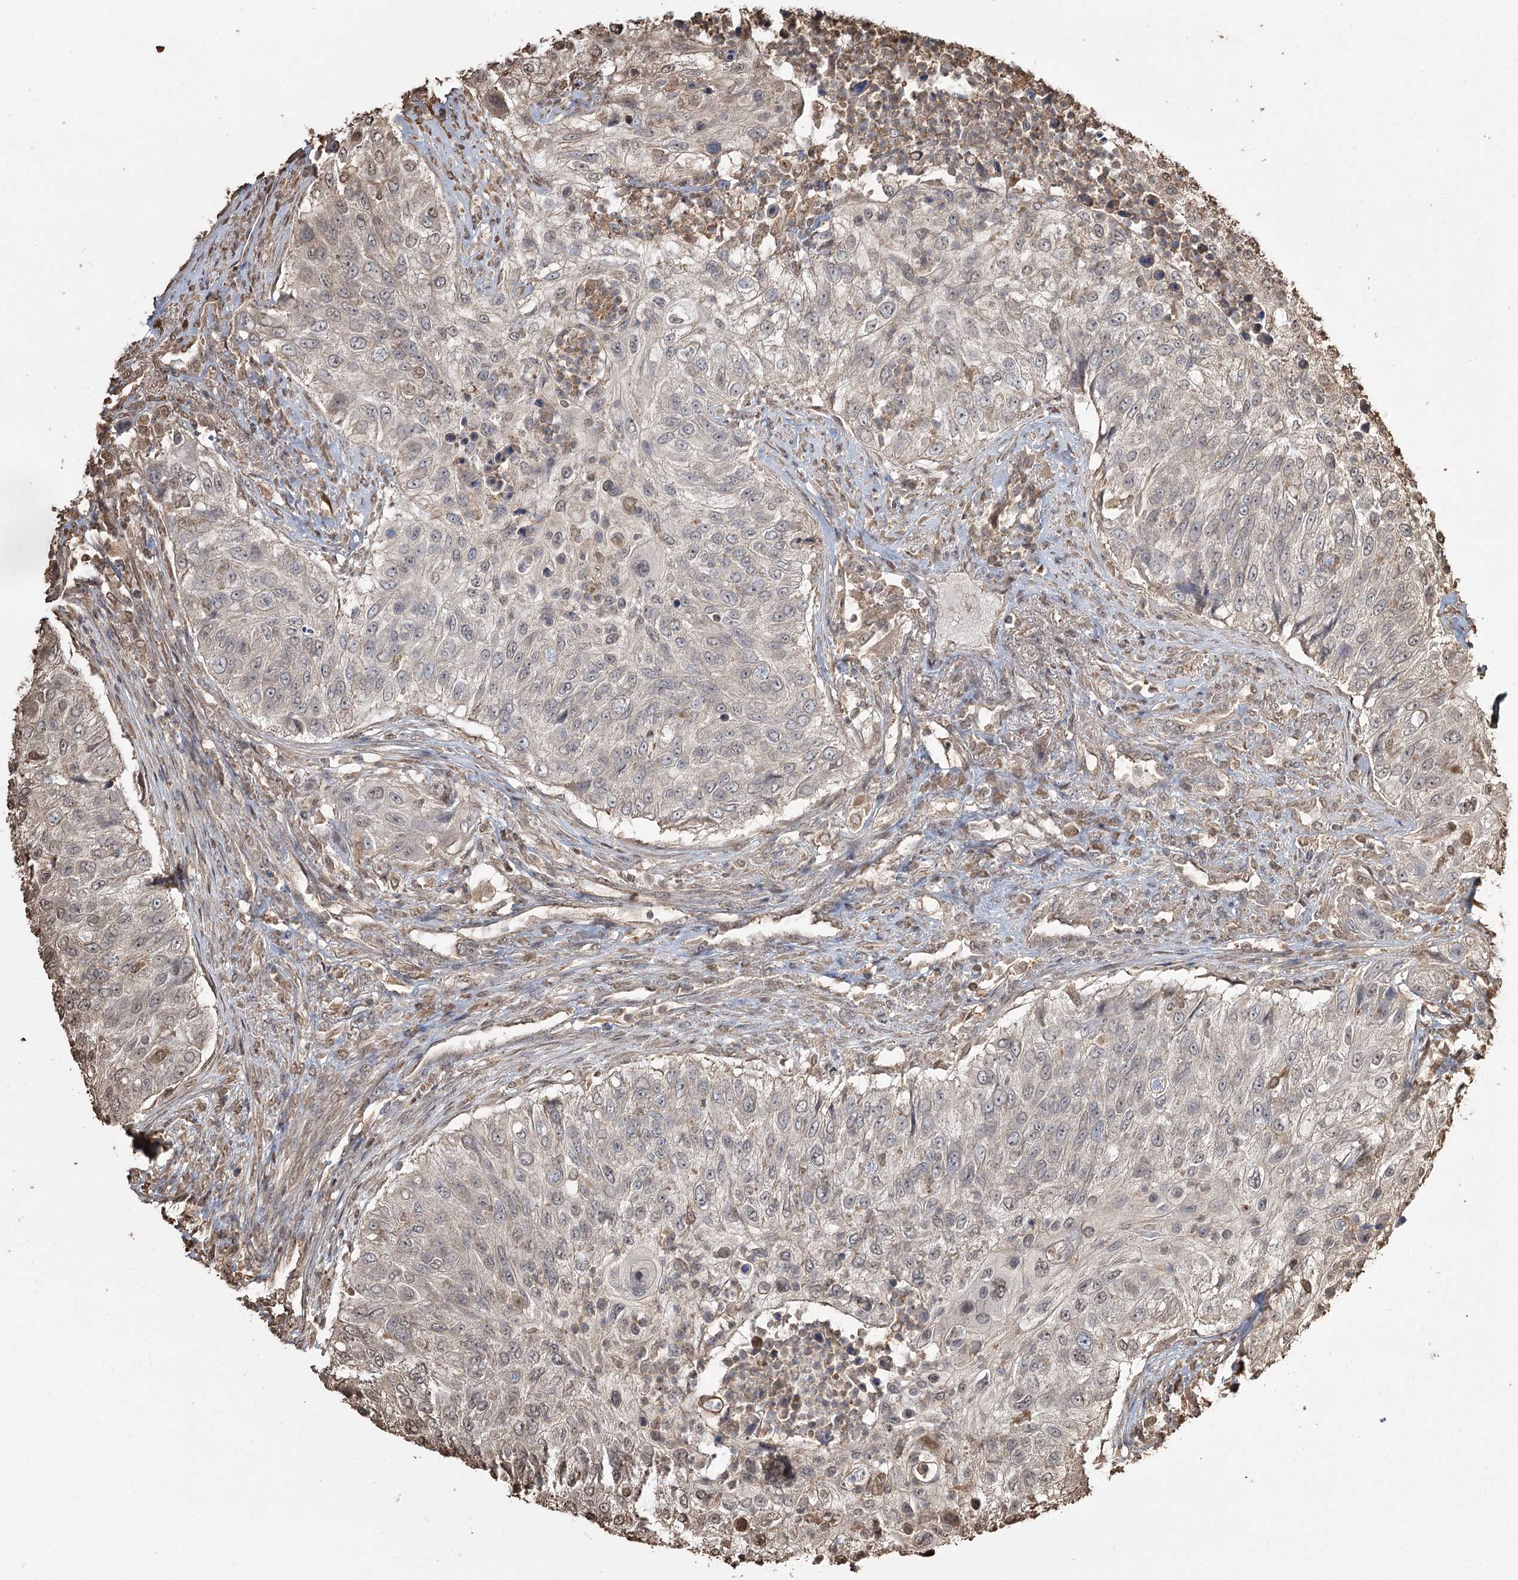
{"staining": {"intensity": "negative", "quantity": "none", "location": "none"}, "tissue": "urothelial cancer", "cell_type": "Tumor cells", "image_type": "cancer", "snomed": [{"axis": "morphology", "description": "Urothelial carcinoma, High grade"}, {"axis": "topography", "description": "Urinary bladder"}], "caption": "High-grade urothelial carcinoma stained for a protein using IHC reveals no positivity tumor cells.", "gene": "PLCH1", "patient": {"sex": "female", "age": 60}}